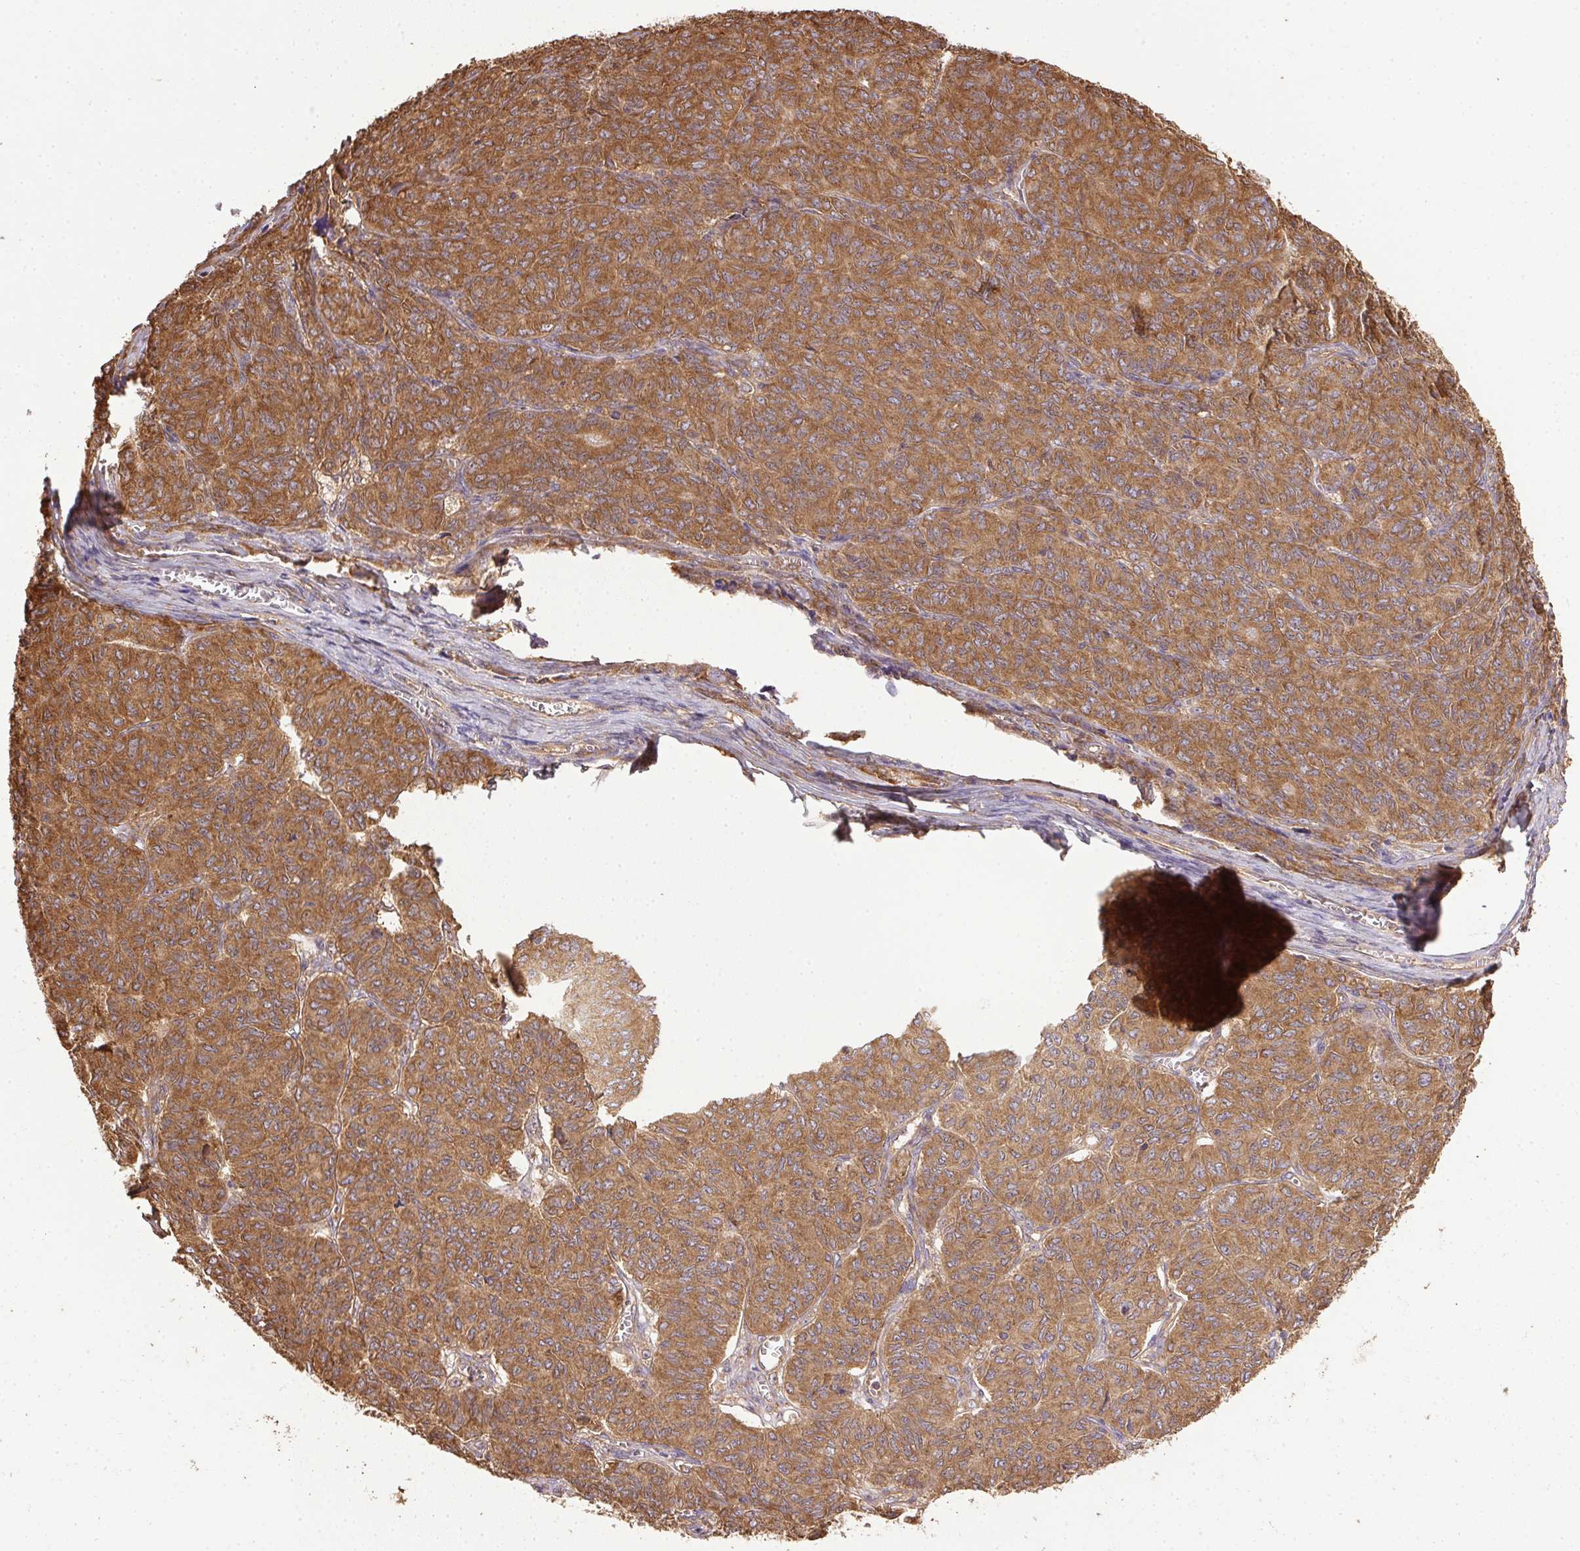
{"staining": {"intensity": "moderate", "quantity": ">75%", "location": "cytoplasmic/membranous"}, "tissue": "ovarian cancer", "cell_type": "Tumor cells", "image_type": "cancer", "snomed": [{"axis": "morphology", "description": "Carcinoma, endometroid"}, {"axis": "topography", "description": "Ovary"}], "caption": "IHC photomicrograph of neoplastic tissue: human ovarian endometroid carcinoma stained using IHC exhibits medium levels of moderate protein expression localized specifically in the cytoplasmic/membranous of tumor cells, appearing as a cytoplasmic/membranous brown color.", "gene": "EIF2S1", "patient": {"sex": "female", "age": 80}}